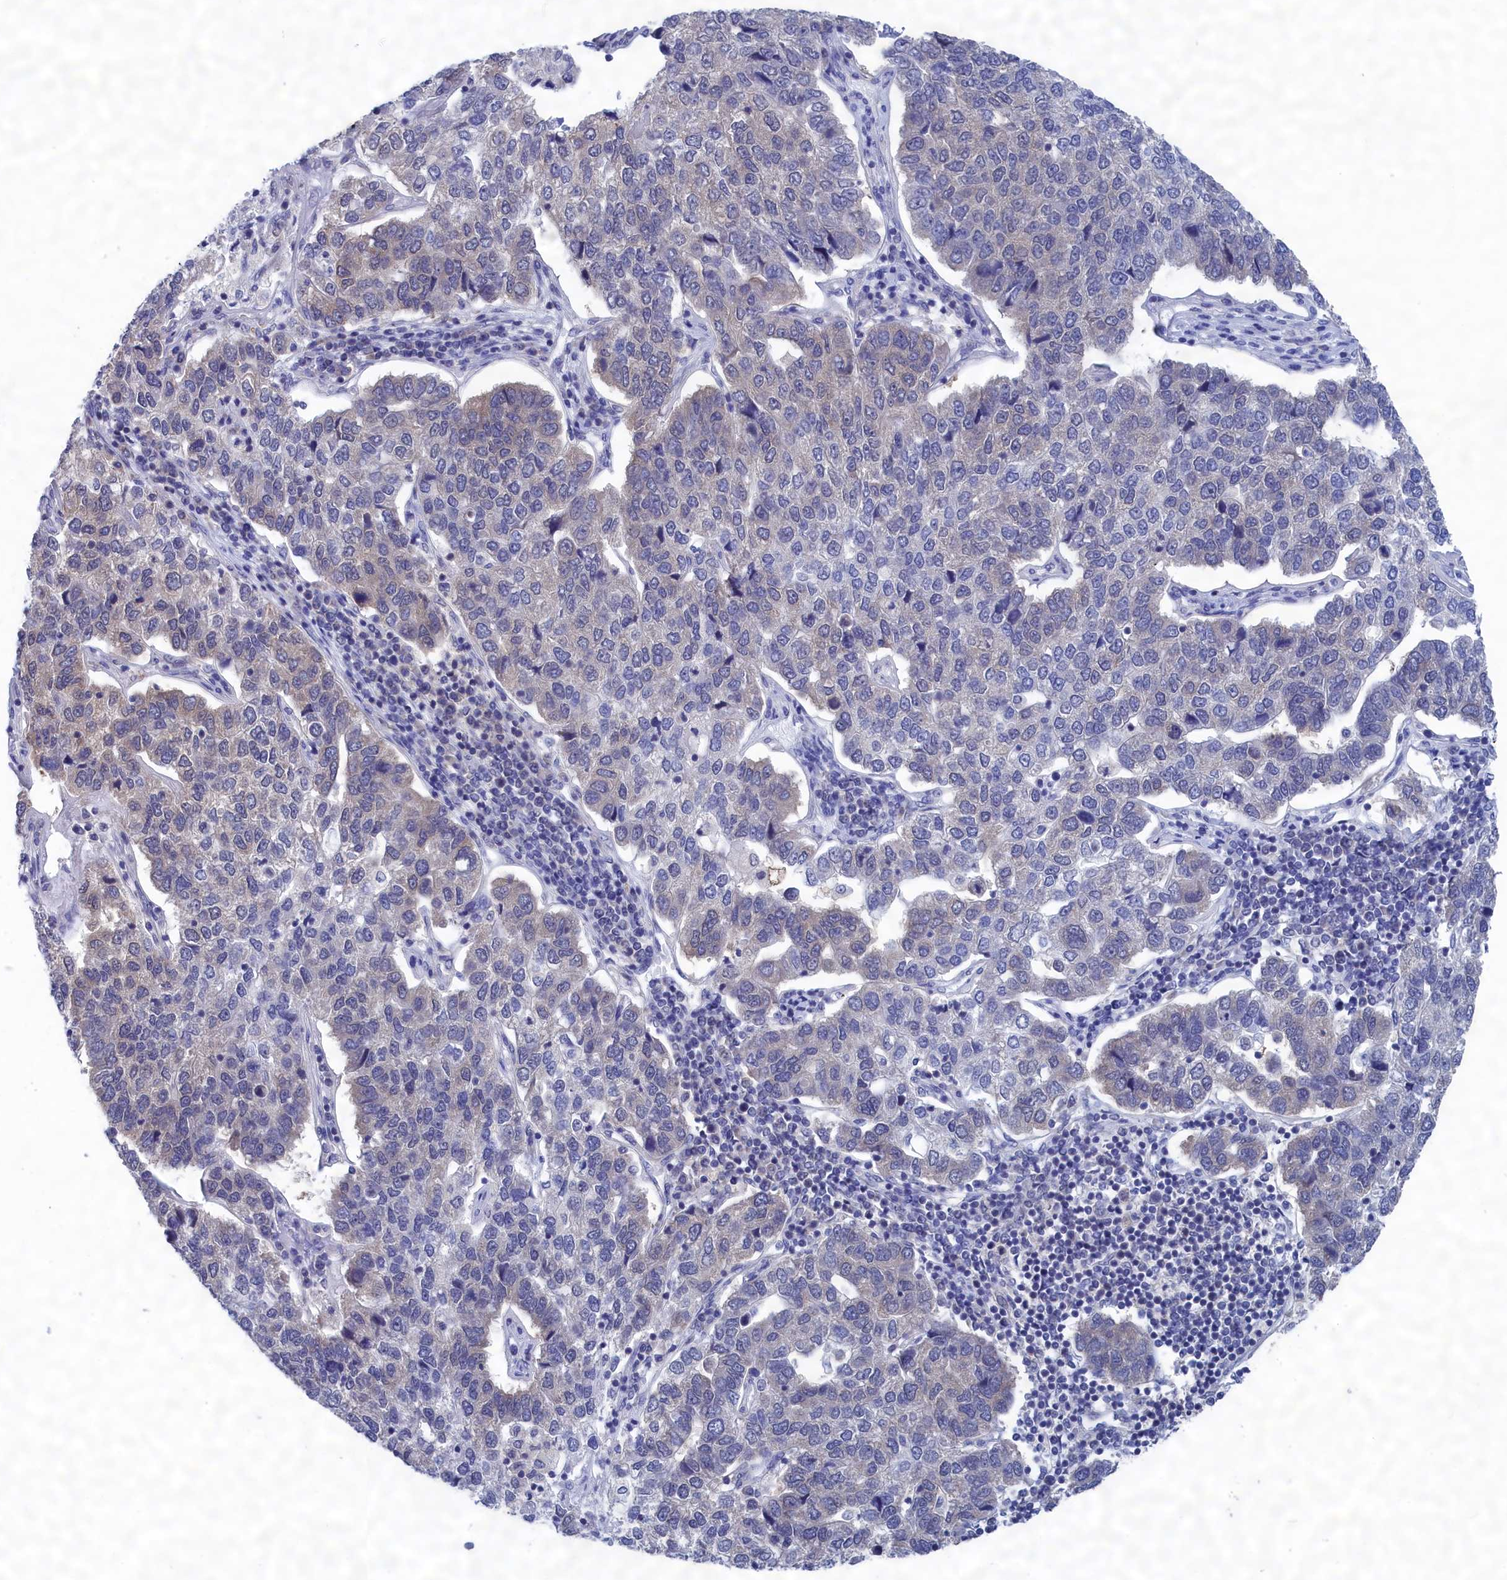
{"staining": {"intensity": "negative", "quantity": "none", "location": "none"}, "tissue": "pancreatic cancer", "cell_type": "Tumor cells", "image_type": "cancer", "snomed": [{"axis": "morphology", "description": "Adenocarcinoma, NOS"}, {"axis": "topography", "description": "Pancreas"}], "caption": "Image shows no protein staining in tumor cells of pancreatic cancer (adenocarcinoma) tissue. (IHC, brightfield microscopy, high magnification).", "gene": "PGP", "patient": {"sex": "female", "age": 61}}